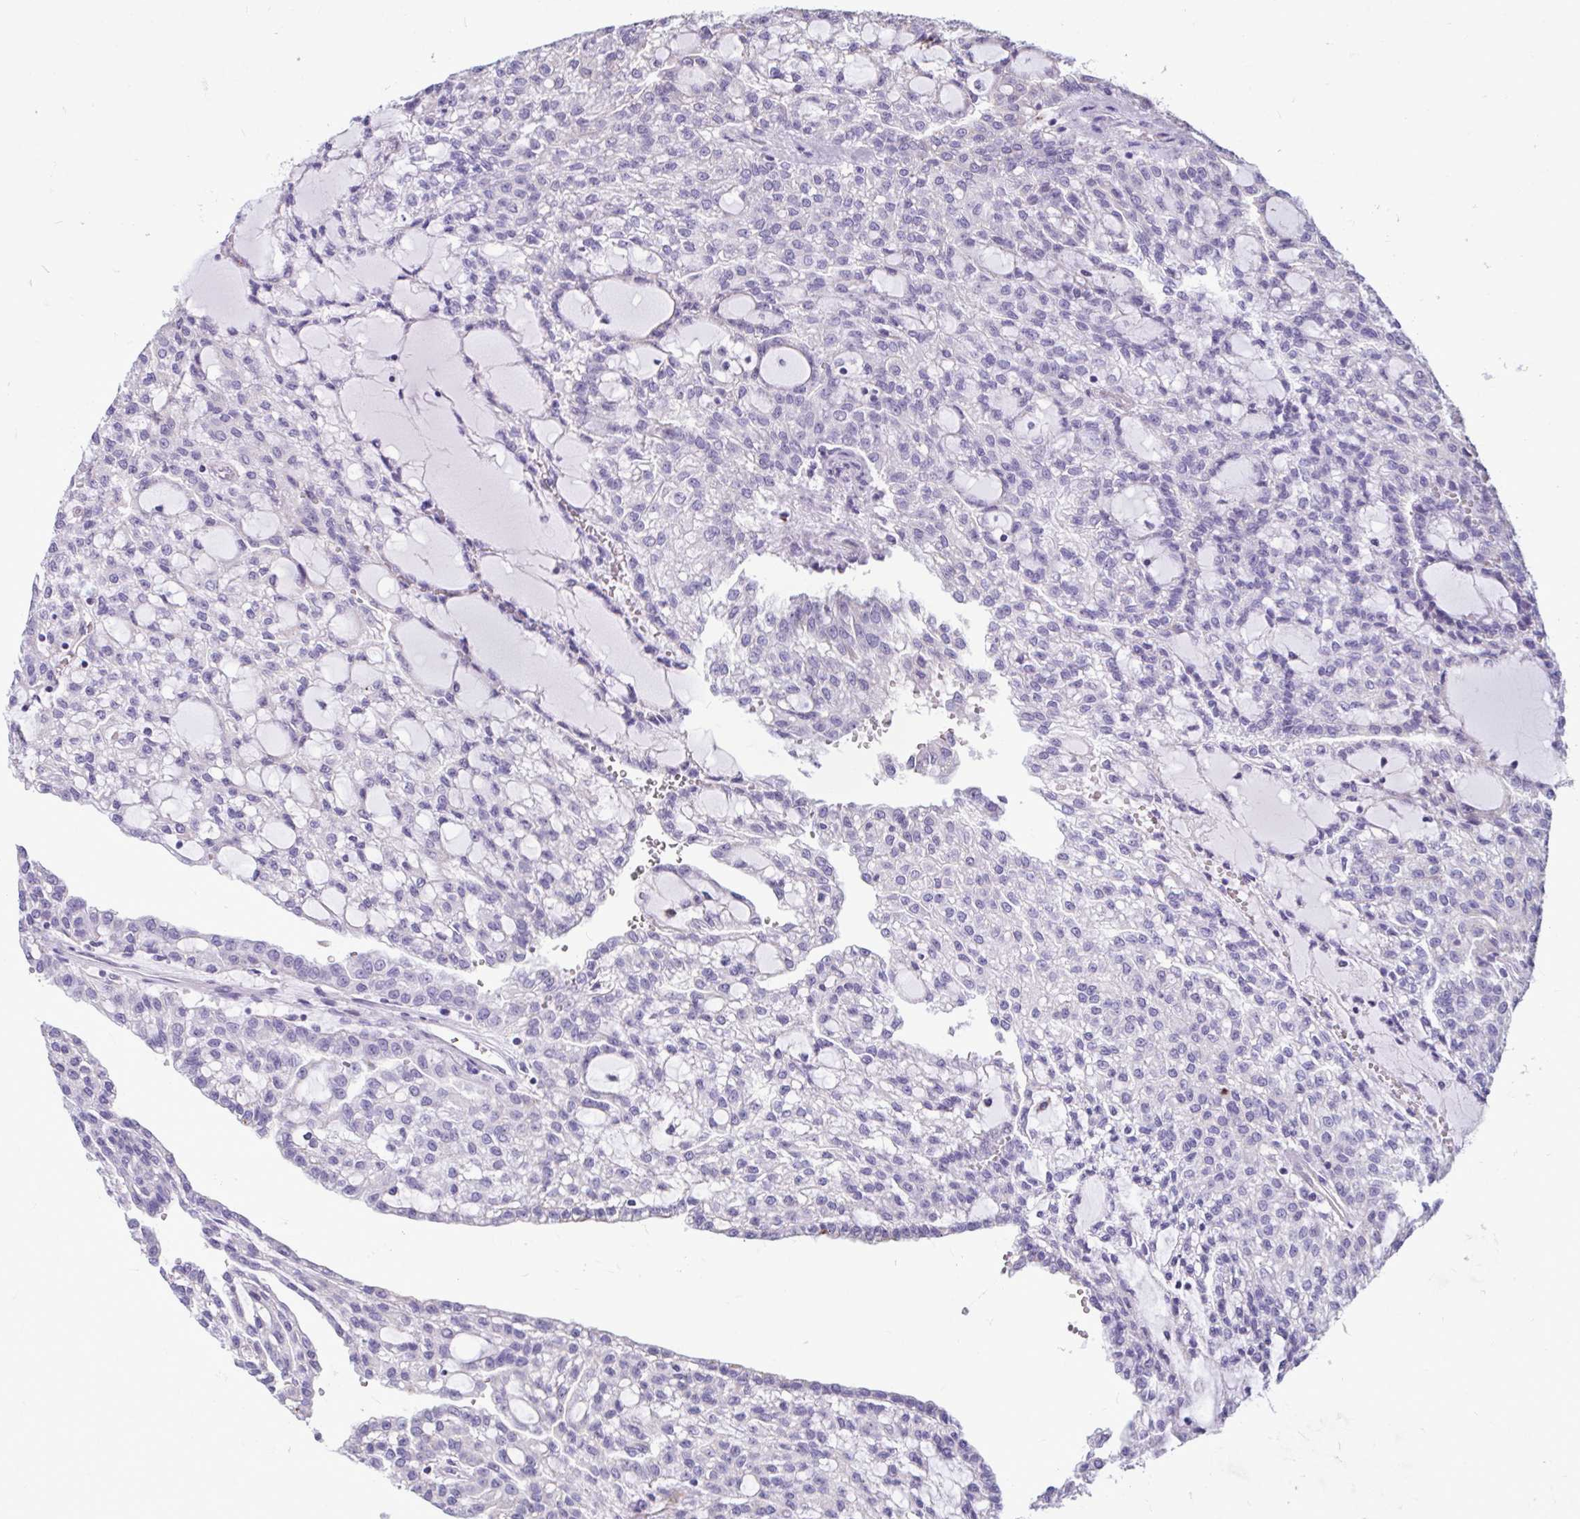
{"staining": {"intensity": "negative", "quantity": "none", "location": "none"}, "tissue": "renal cancer", "cell_type": "Tumor cells", "image_type": "cancer", "snomed": [{"axis": "morphology", "description": "Adenocarcinoma, NOS"}, {"axis": "topography", "description": "Kidney"}], "caption": "Immunohistochemistry histopathology image of renal cancer (adenocarcinoma) stained for a protein (brown), which shows no expression in tumor cells.", "gene": "SERPINI1", "patient": {"sex": "male", "age": 63}}